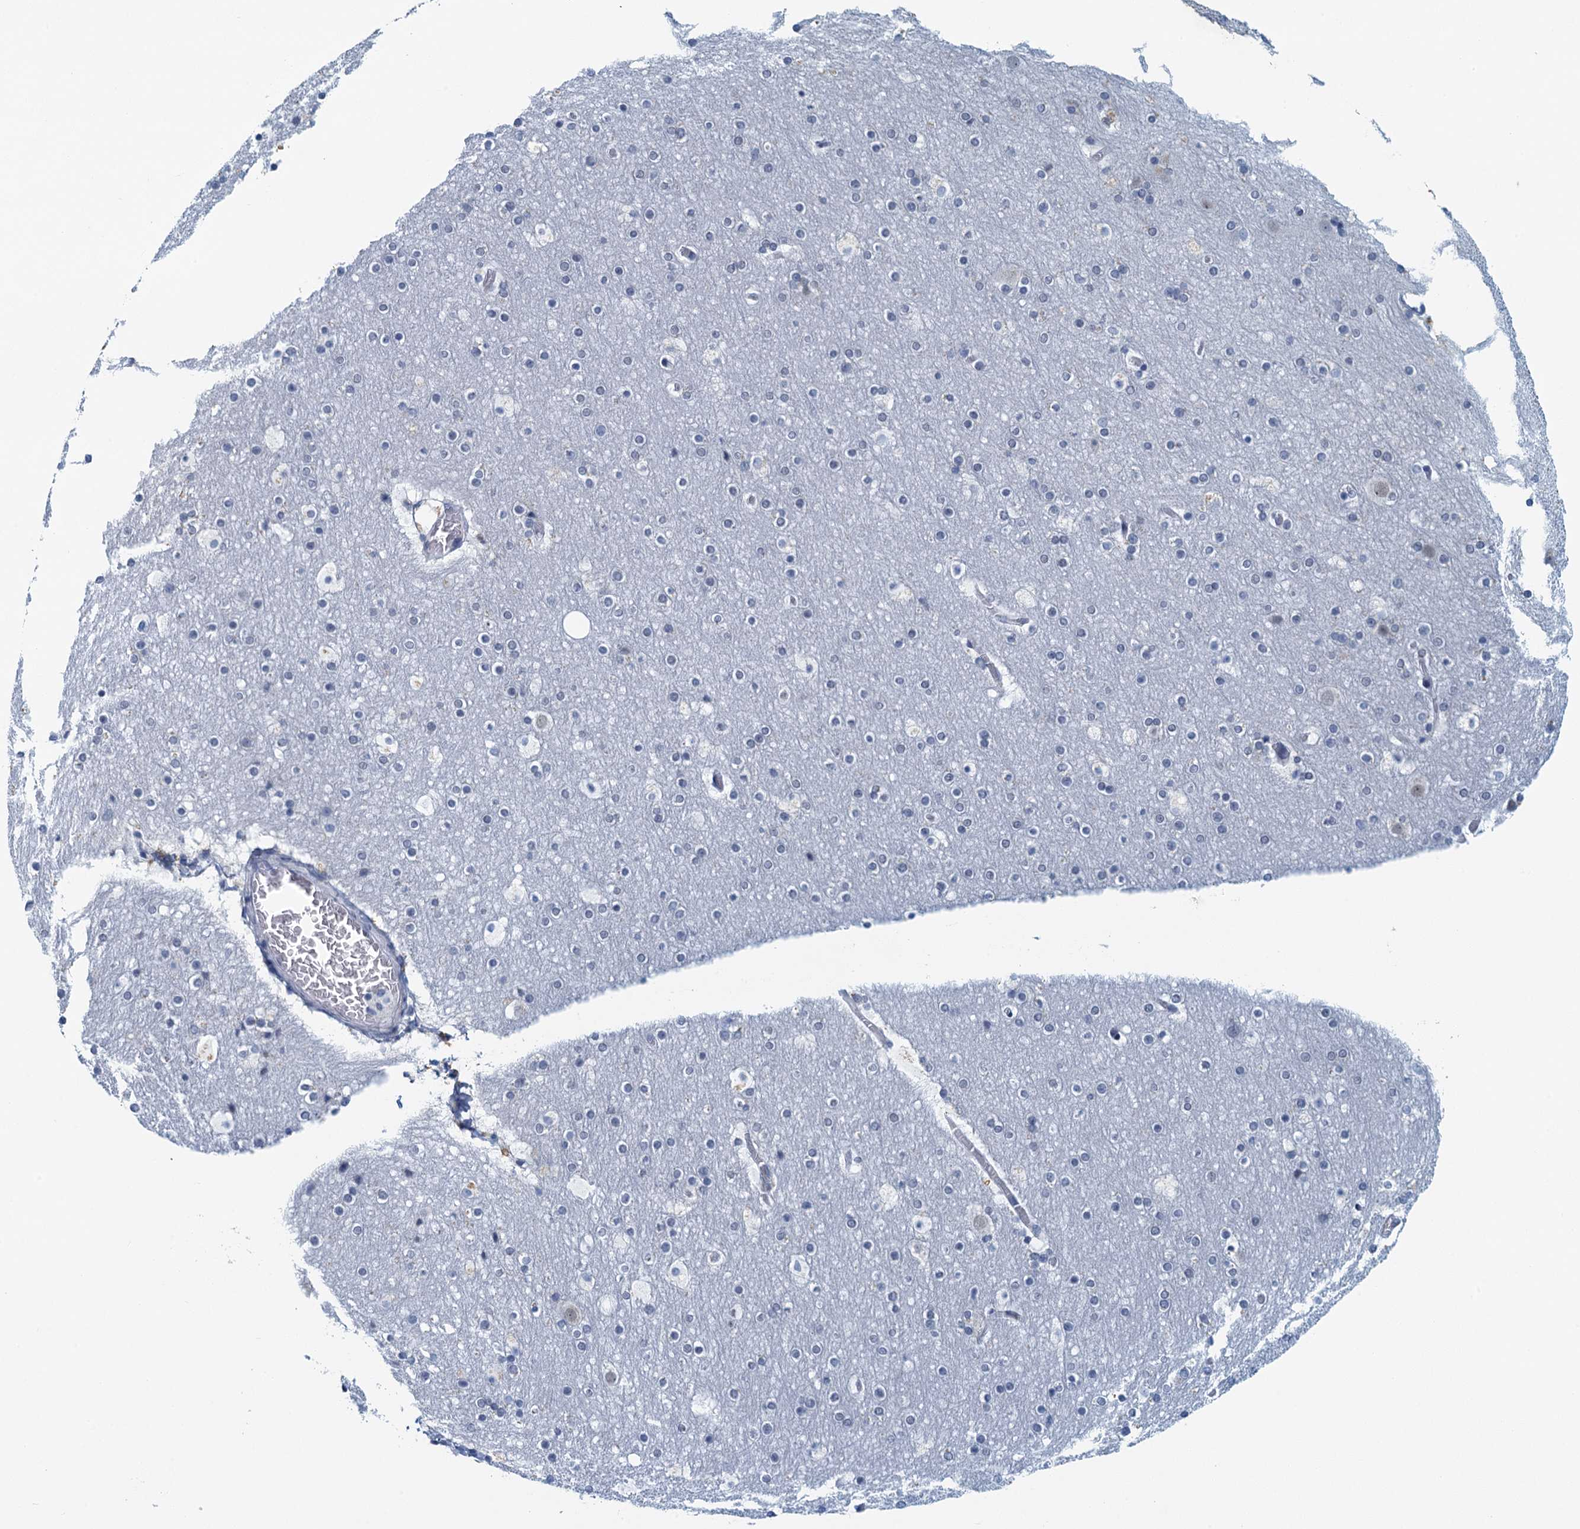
{"staining": {"intensity": "negative", "quantity": "none", "location": "none"}, "tissue": "cerebral cortex", "cell_type": "Endothelial cells", "image_type": "normal", "snomed": [{"axis": "morphology", "description": "Normal tissue, NOS"}, {"axis": "topography", "description": "Cerebral cortex"}], "caption": "Endothelial cells show no significant protein expression in benign cerebral cortex. (Stains: DAB (3,3'-diaminobenzidine) IHC with hematoxylin counter stain, Microscopy: brightfield microscopy at high magnification).", "gene": "C16orf95", "patient": {"sex": "male", "age": 57}}